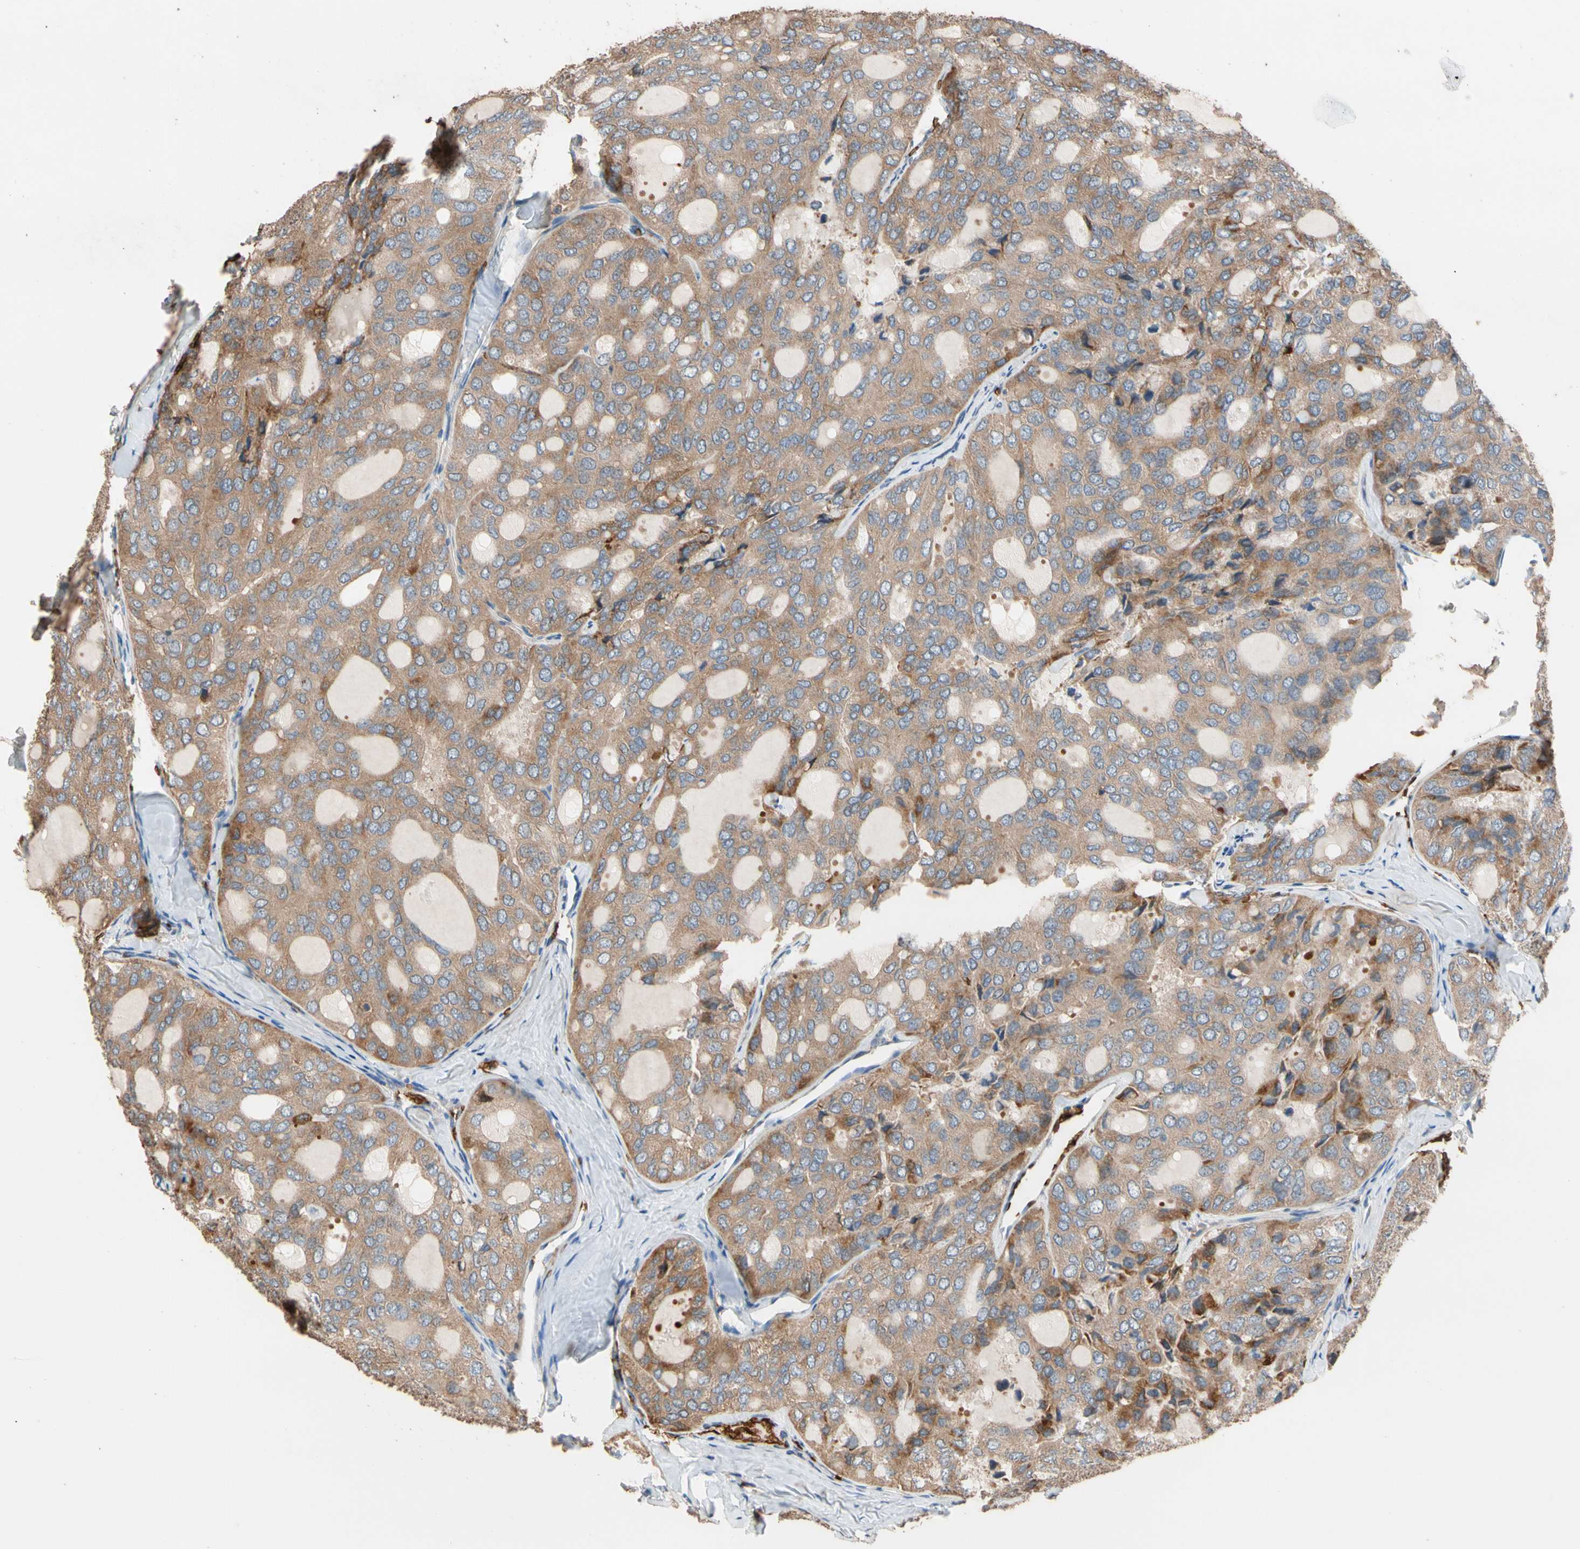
{"staining": {"intensity": "moderate", "quantity": ">75%", "location": "cytoplasmic/membranous"}, "tissue": "thyroid cancer", "cell_type": "Tumor cells", "image_type": "cancer", "snomed": [{"axis": "morphology", "description": "Follicular adenoma carcinoma, NOS"}, {"axis": "topography", "description": "Thyroid gland"}], "caption": "Immunohistochemistry image of human thyroid cancer stained for a protein (brown), which reveals medium levels of moderate cytoplasmic/membranous positivity in approximately >75% of tumor cells.", "gene": "RIOK2", "patient": {"sex": "male", "age": 75}}